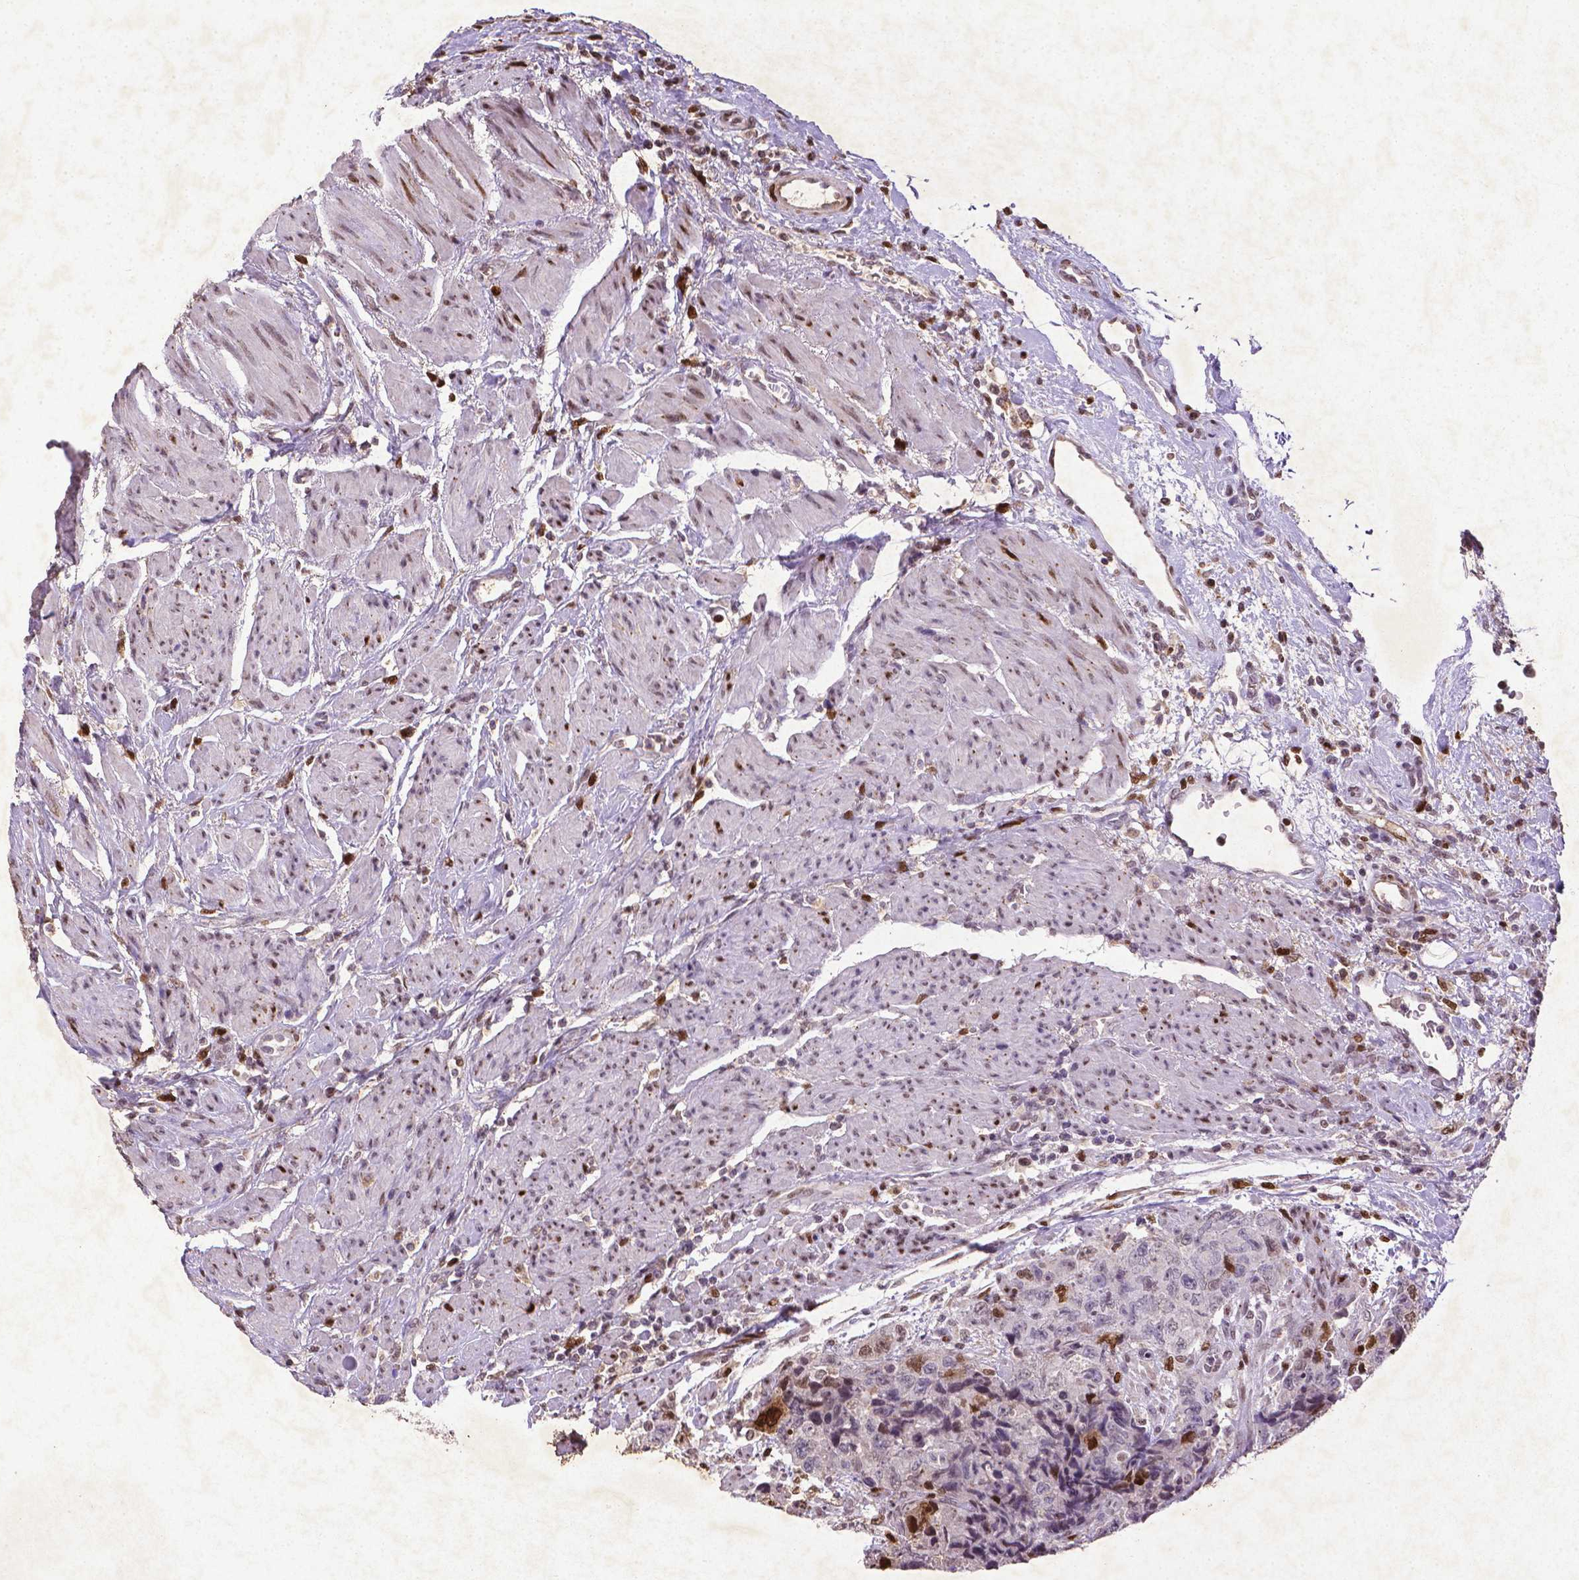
{"staining": {"intensity": "strong", "quantity": "<25%", "location": "nuclear"}, "tissue": "urothelial cancer", "cell_type": "Tumor cells", "image_type": "cancer", "snomed": [{"axis": "morphology", "description": "Urothelial carcinoma, High grade"}, {"axis": "topography", "description": "Urinary bladder"}], "caption": "Protein expression analysis of high-grade urothelial carcinoma exhibits strong nuclear staining in approximately <25% of tumor cells.", "gene": "CDKN1A", "patient": {"sex": "female", "age": 78}}